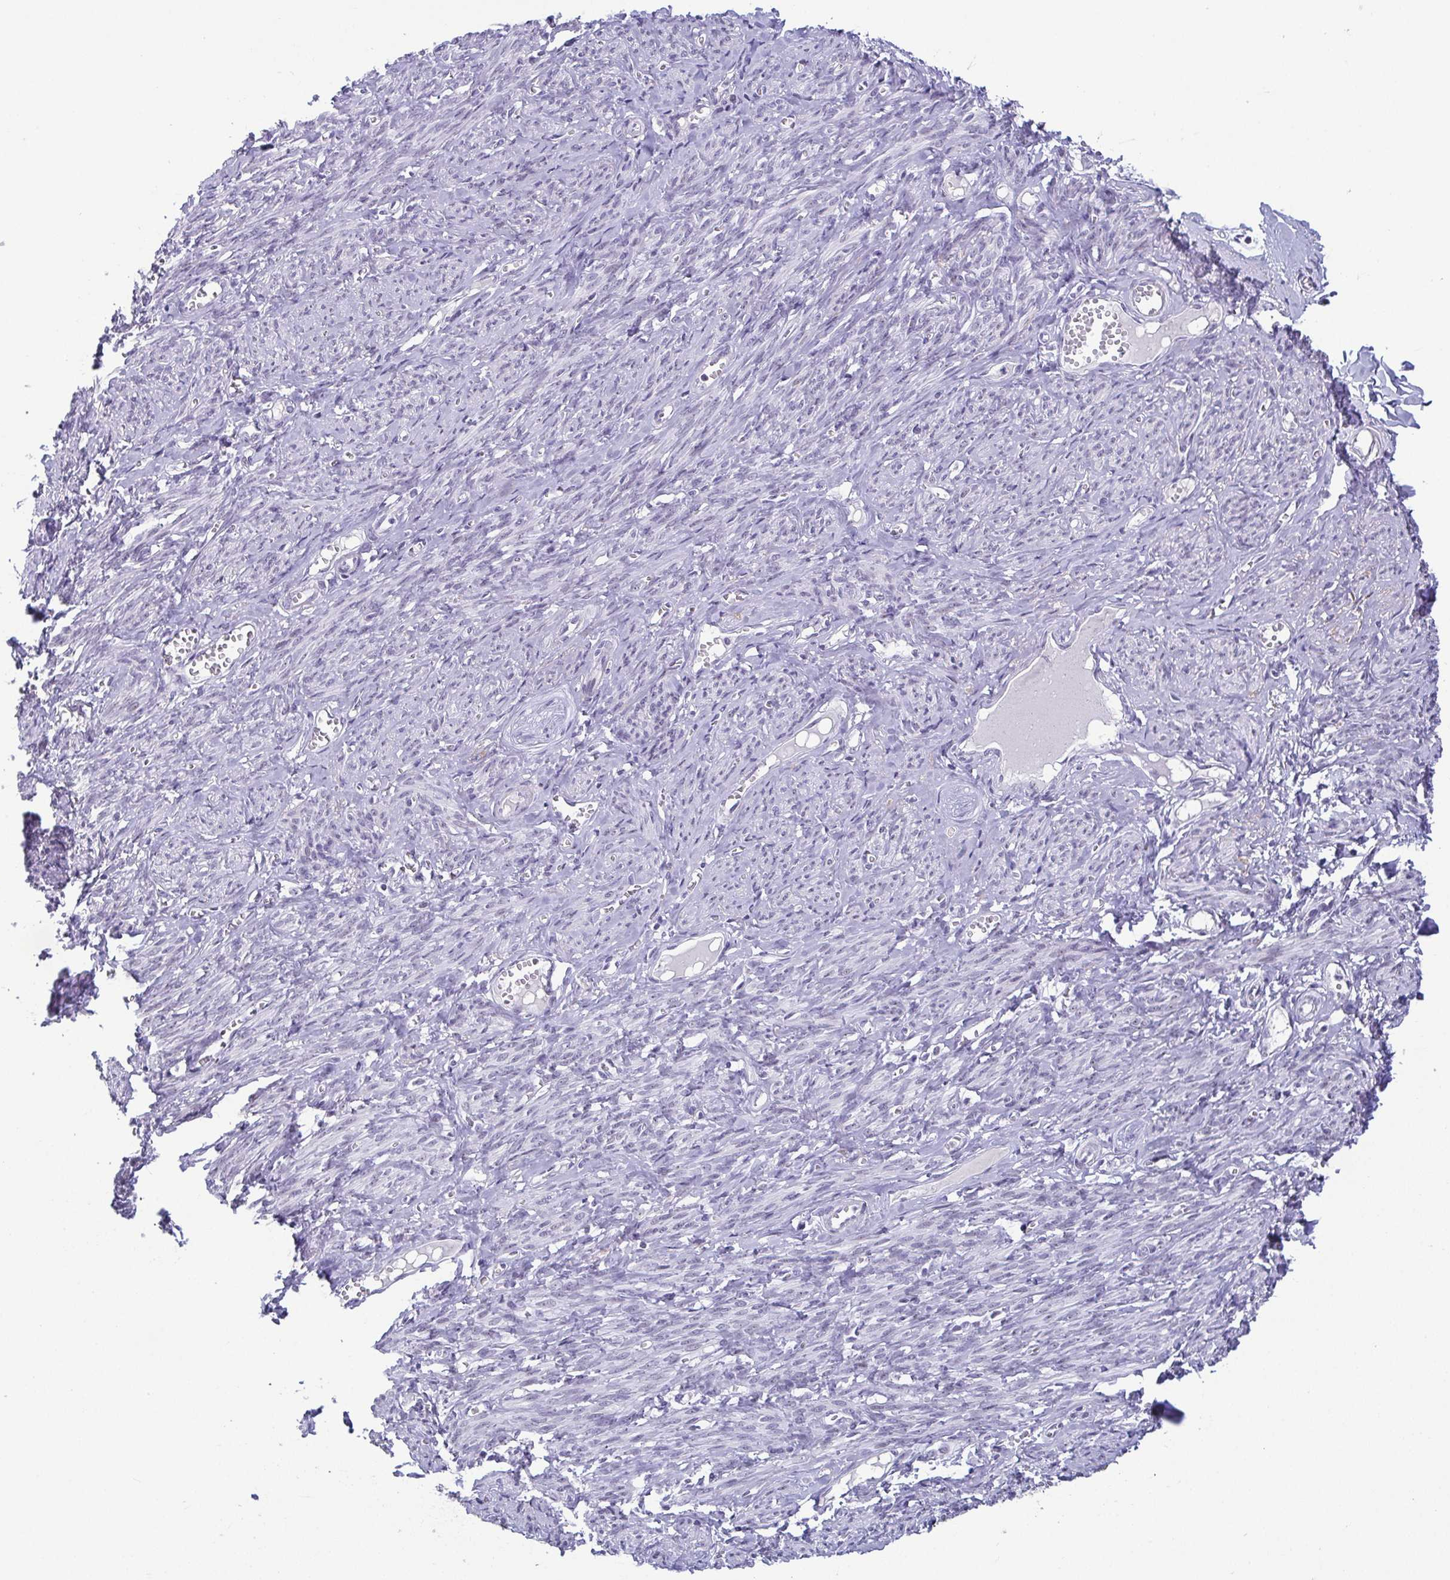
{"staining": {"intensity": "weak", "quantity": "<25%", "location": "nuclear"}, "tissue": "smooth muscle", "cell_type": "Smooth muscle cells", "image_type": "normal", "snomed": [{"axis": "morphology", "description": "Normal tissue, NOS"}, {"axis": "topography", "description": "Smooth muscle"}], "caption": "Immunohistochemistry (IHC) micrograph of benign smooth muscle stained for a protein (brown), which reveals no staining in smooth muscle cells.", "gene": "BZW1", "patient": {"sex": "female", "age": 65}}